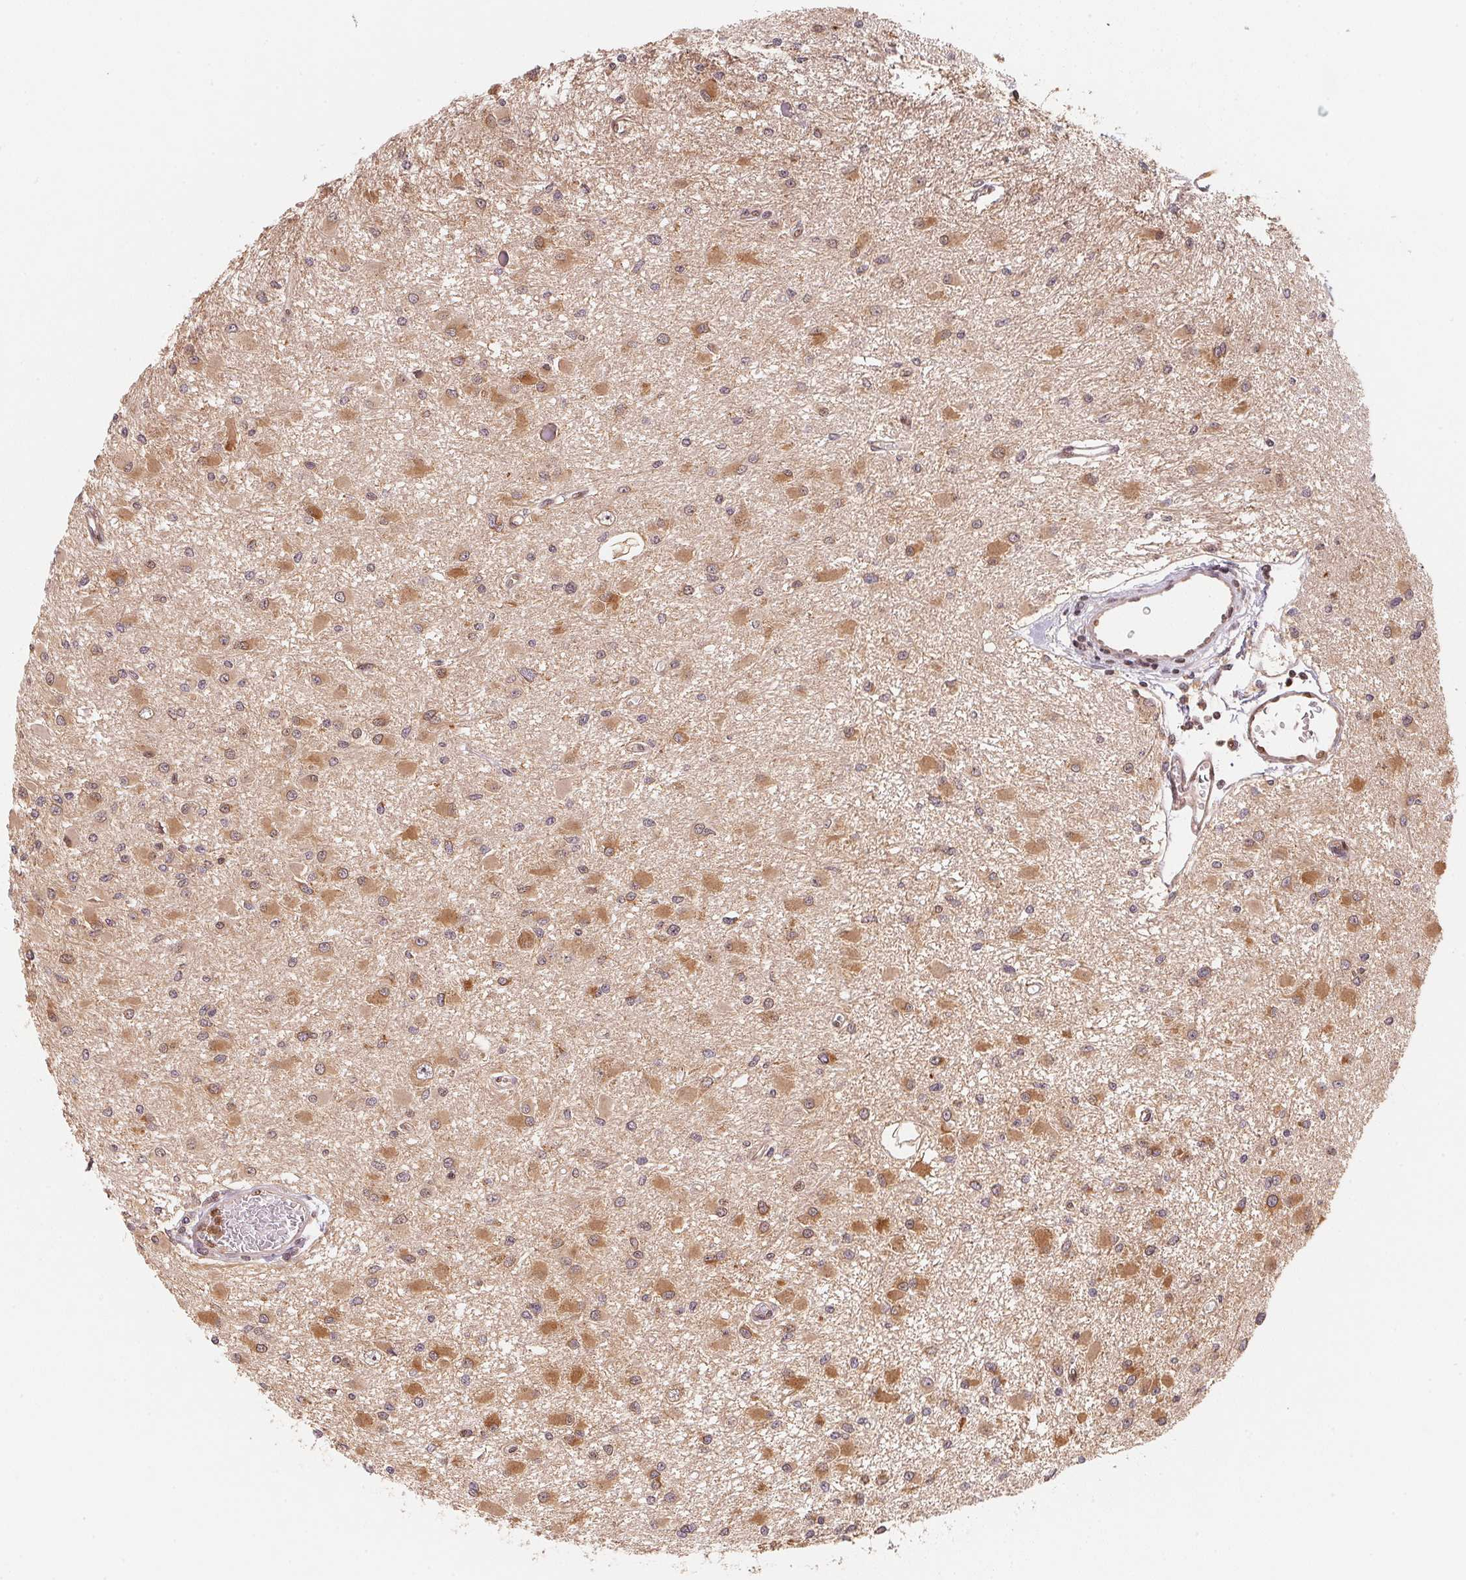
{"staining": {"intensity": "moderate", "quantity": "25%-75%", "location": "cytoplasmic/membranous"}, "tissue": "glioma", "cell_type": "Tumor cells", "image_type": "cancer", "snomed": [{"axis": "morphology", "description": "Glioma, malignant, High grade"}, {"axis": "topography", "description": "Brain"}], "caption": "High-grade glioma (malignant) stained for a protein reveals moderate cytoplasmic/membranous positivity in tumor cells.", "gene": "CCDC102B", "patient": {"sex": "male", "age": 54}}